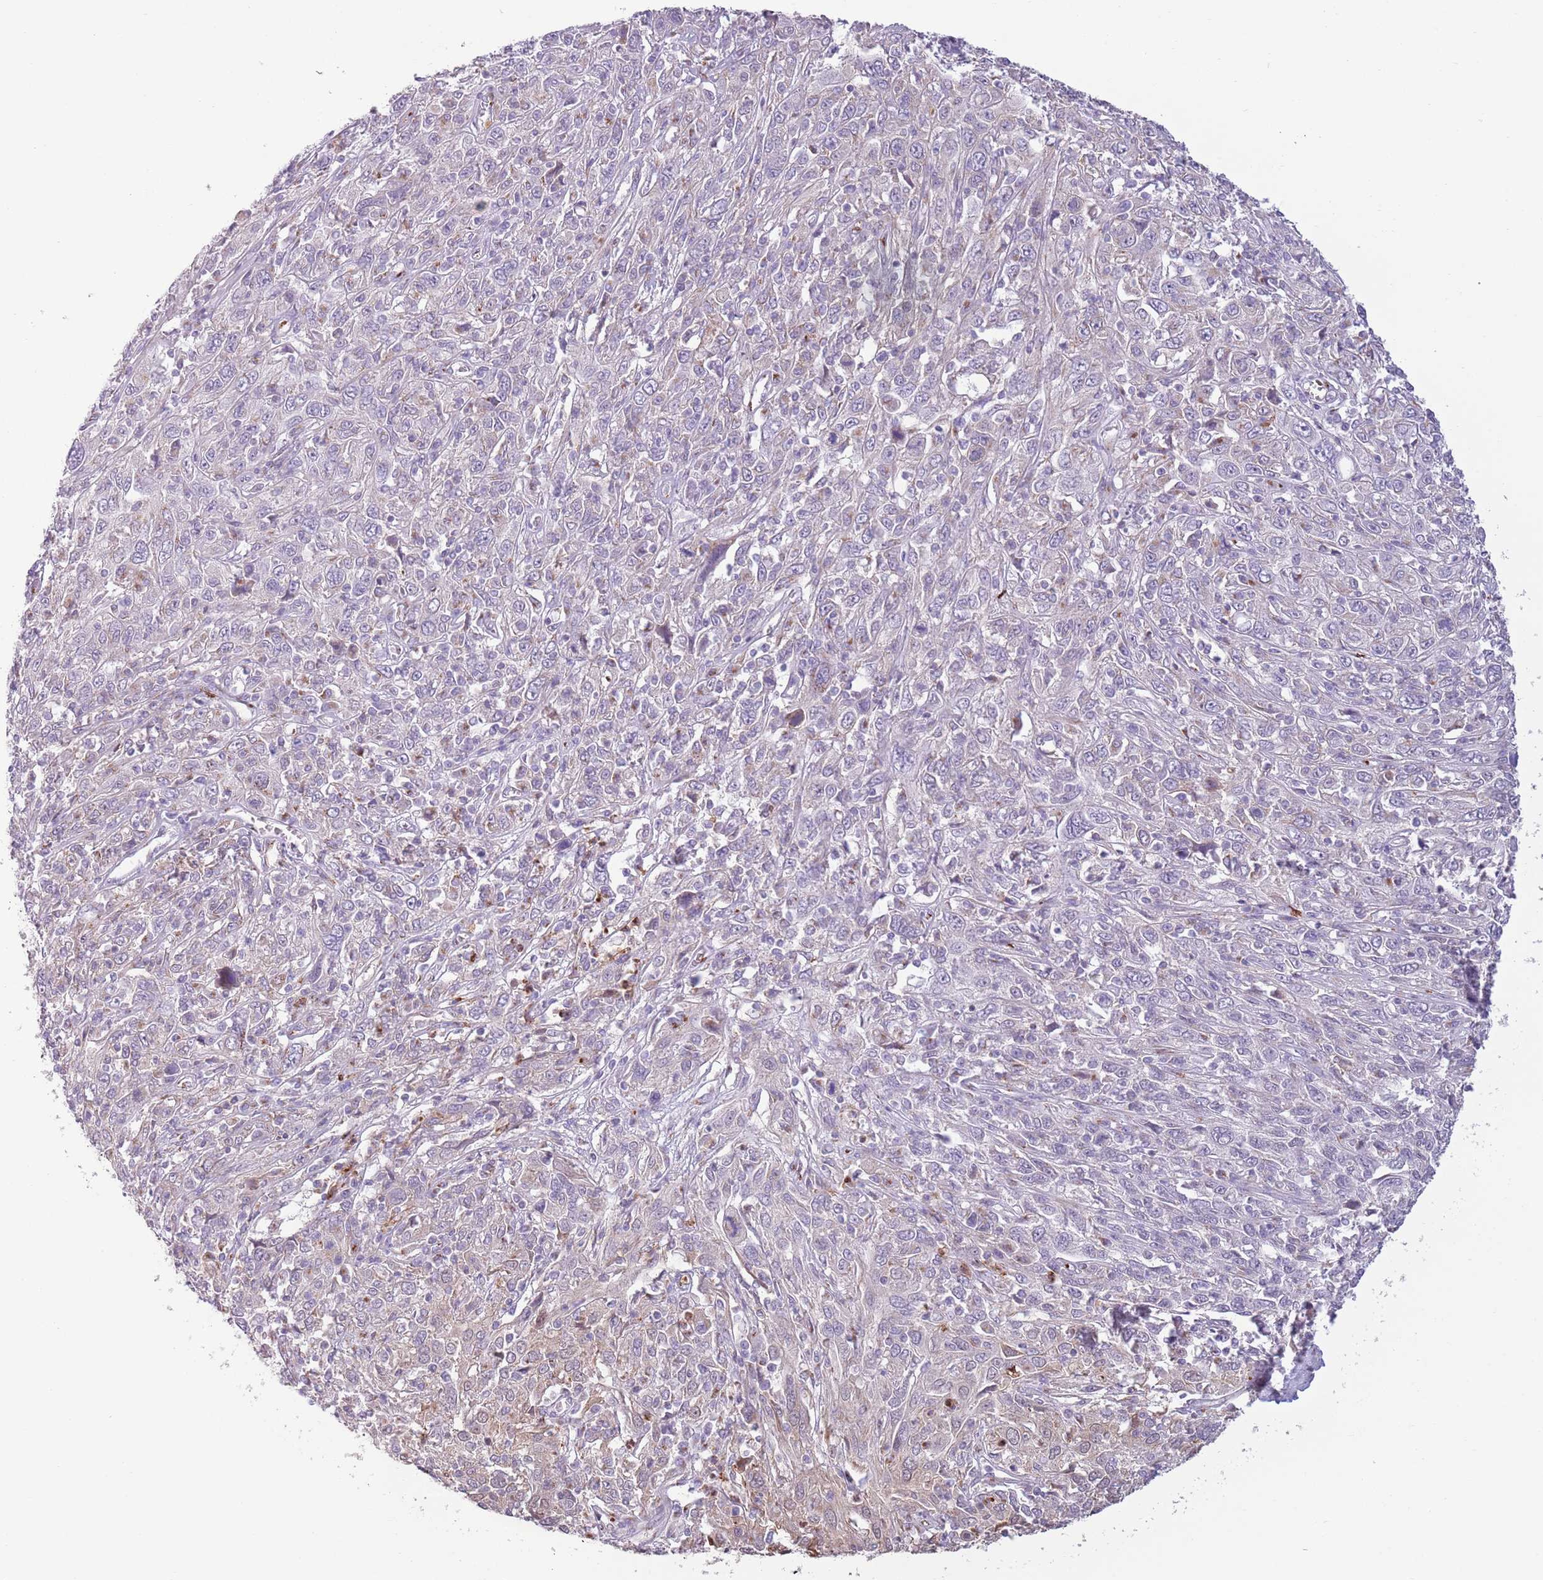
{"staining": {"intensity": "negative", "quantity": "none", "location": "none"}, "tissue": "cervical cancer", "cell_type": "Tumor cells", "image_type": "cancer", "snomed": [{"axis": "morphology", "description": "Squamous cell carcinoma, NOS"}, {"axis": "topography", "description": "Cervix"}], "caption": "Immunohistochemistry (IHC) micrograph of neoplastic tissue: cervical cancer stained with DAB (3,3'-diaminobenzidine) displays no significant protein positivity in tumor cells.", "gene": "C20orf96", "patient": {"sex": "female", "age": 46}}